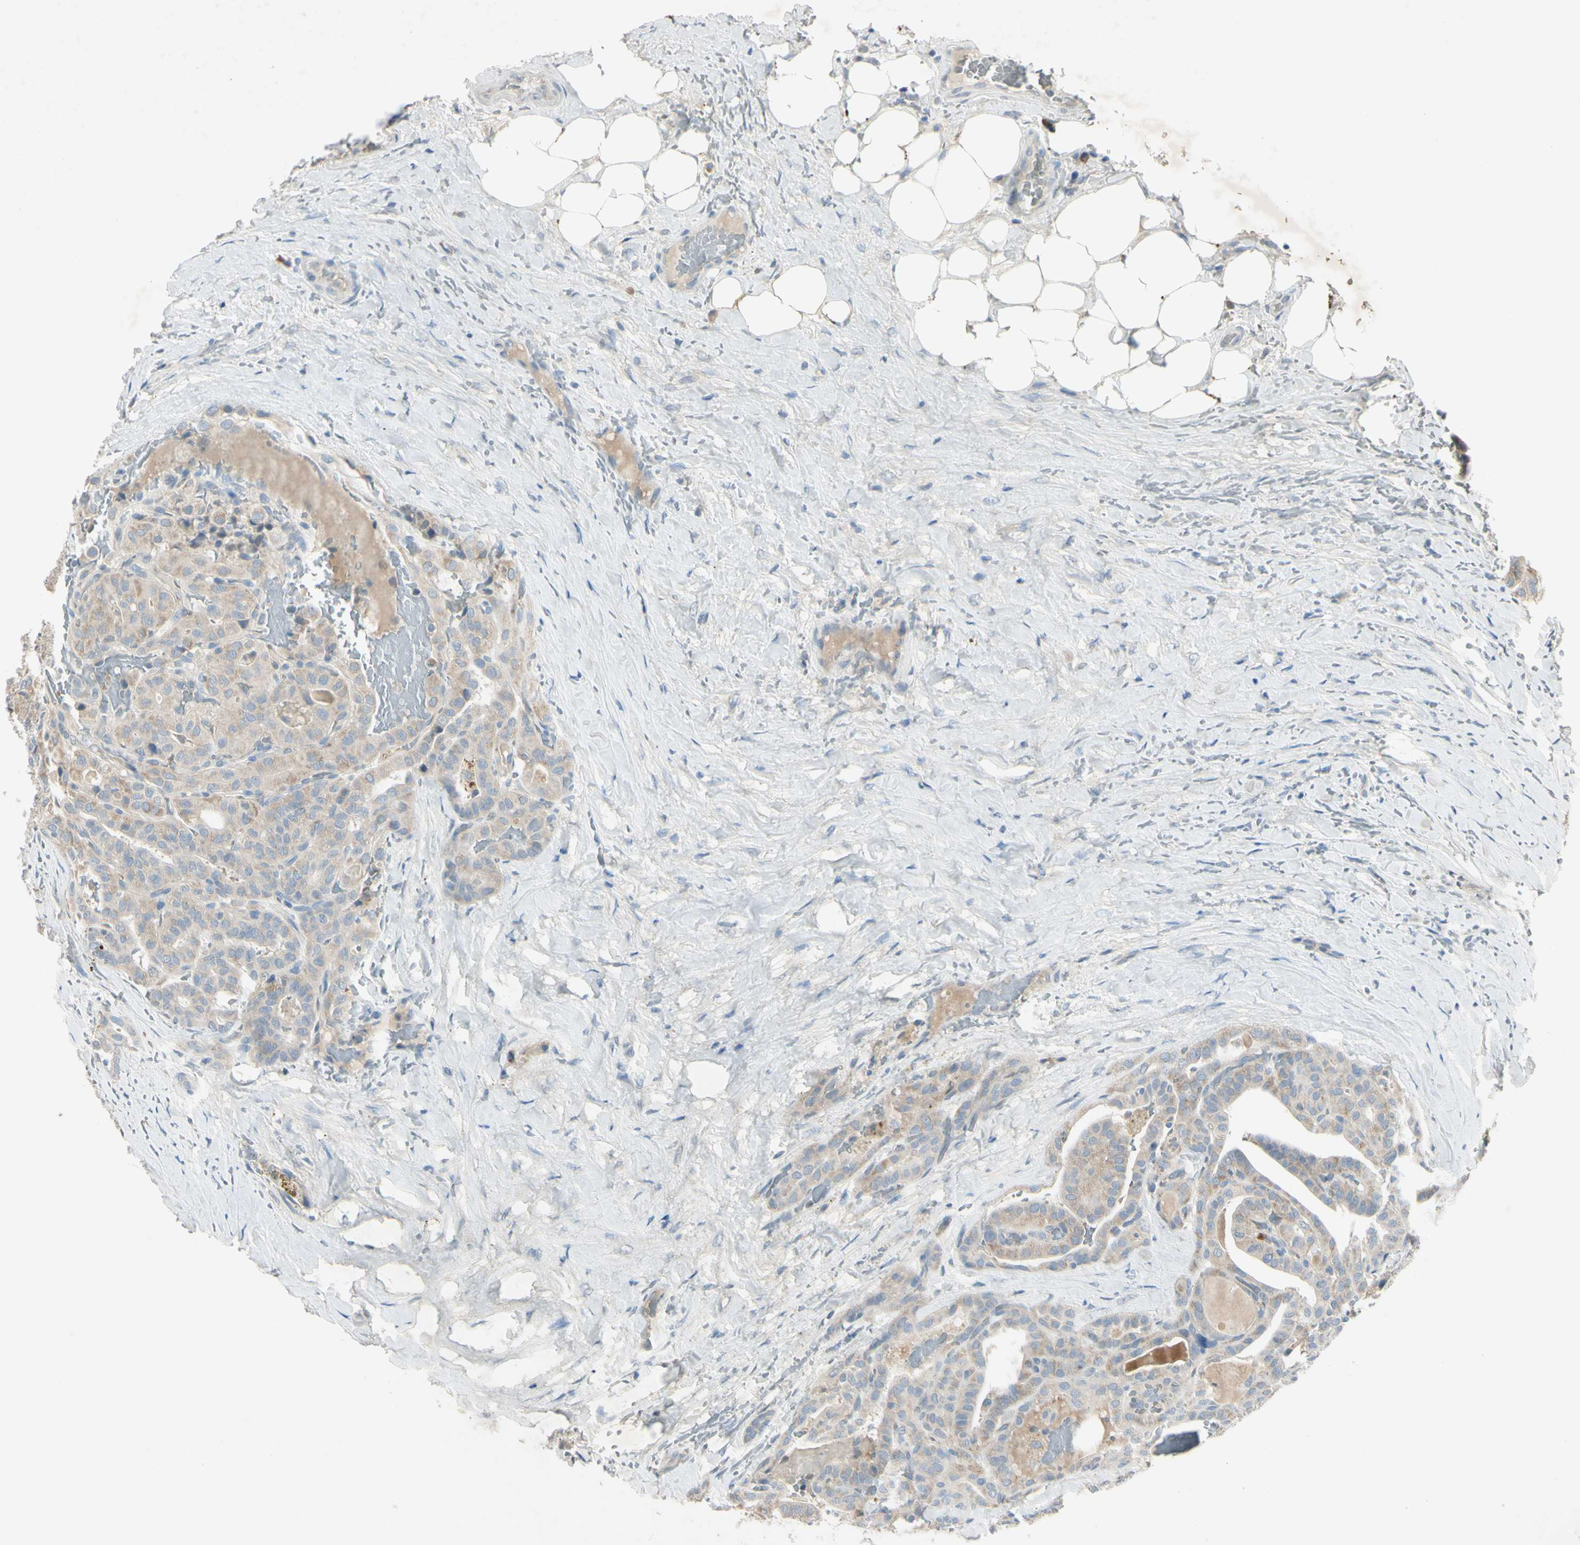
{"staining": {"intensity": "weak", "quantity": ">75%", "location": "cytoplasmic/membranous"}, "tissue": "thyroid cancer", "cell_type": "Tumor cells", "image_type": "cancer", "snomed": [{"axis": "morphology", "description": "Papillary adenocarcinoma, NOS"}, {"axis": "topography", "description": "Thyroid gland"}], "caption": "Weak cytoplasmic/membranous staining is identified in about >75% of tumor cells in thyroid papillary adenocarcinoma.", "gene": "AATK", "patient": {"sex": "male", "age": 77}}